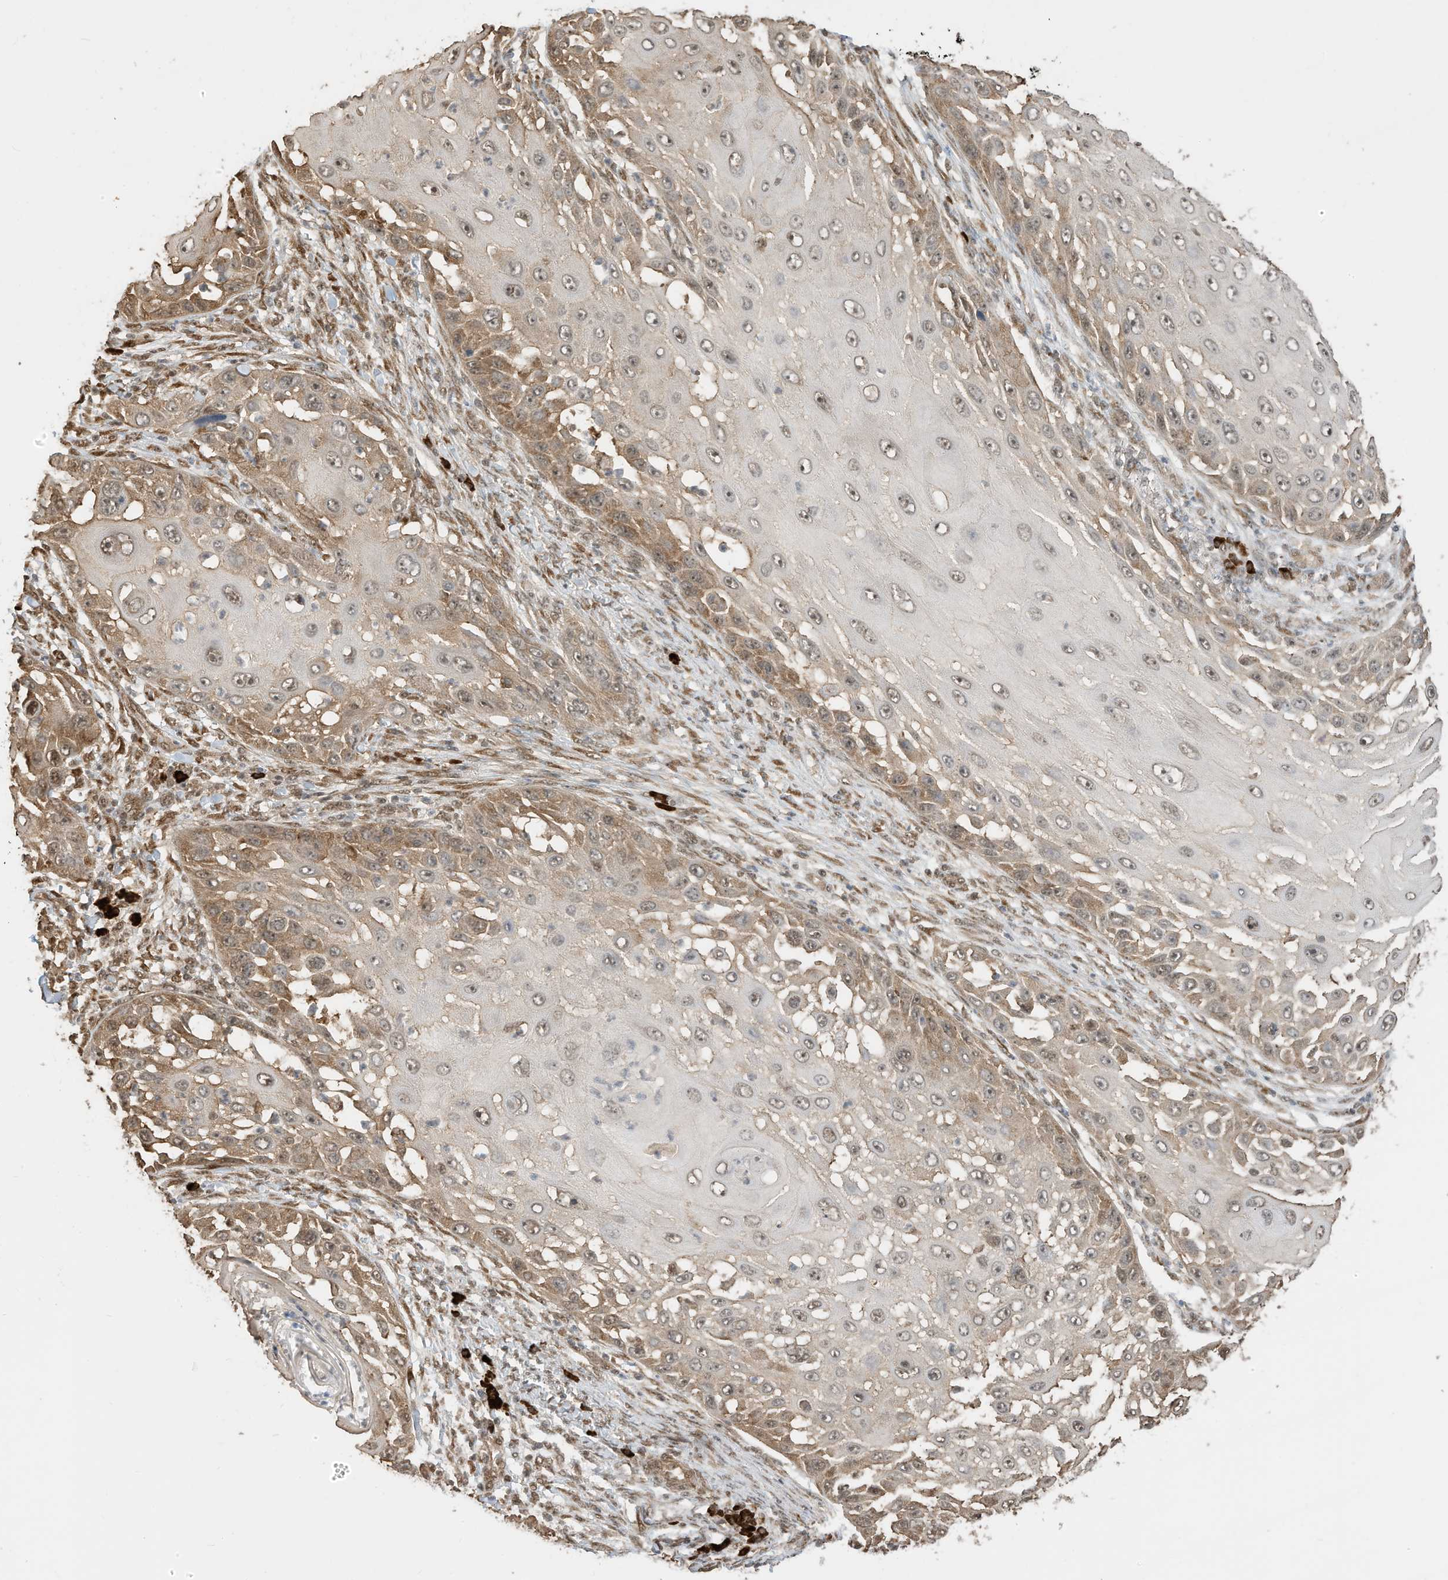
{"staining": {"intensity": "moderate", "quantity": "25%-75%", "location": "cytoplasmic/membranous,nuclear"}, "tissue": "skin cancer", "cell_type": "Tumor cells", "image_type": "cancer", "snomed": [{"axis": "morphology", "description": "Squamous cell carcinoma, NOS"}, {"axis": "topography", "description": "Skin"}], "caption": "The micrograph demonstrates a brown stain indicating the presence of a protein in the cytoplasmic/membranous and nuclear of tumor cells in skin cancer (squamous cell carcinoma). (DAB = brown stain, brightfield microscopy at high magnification).", "gene": "ZNF195", "patient": {"sex": "female", "age": 44}}